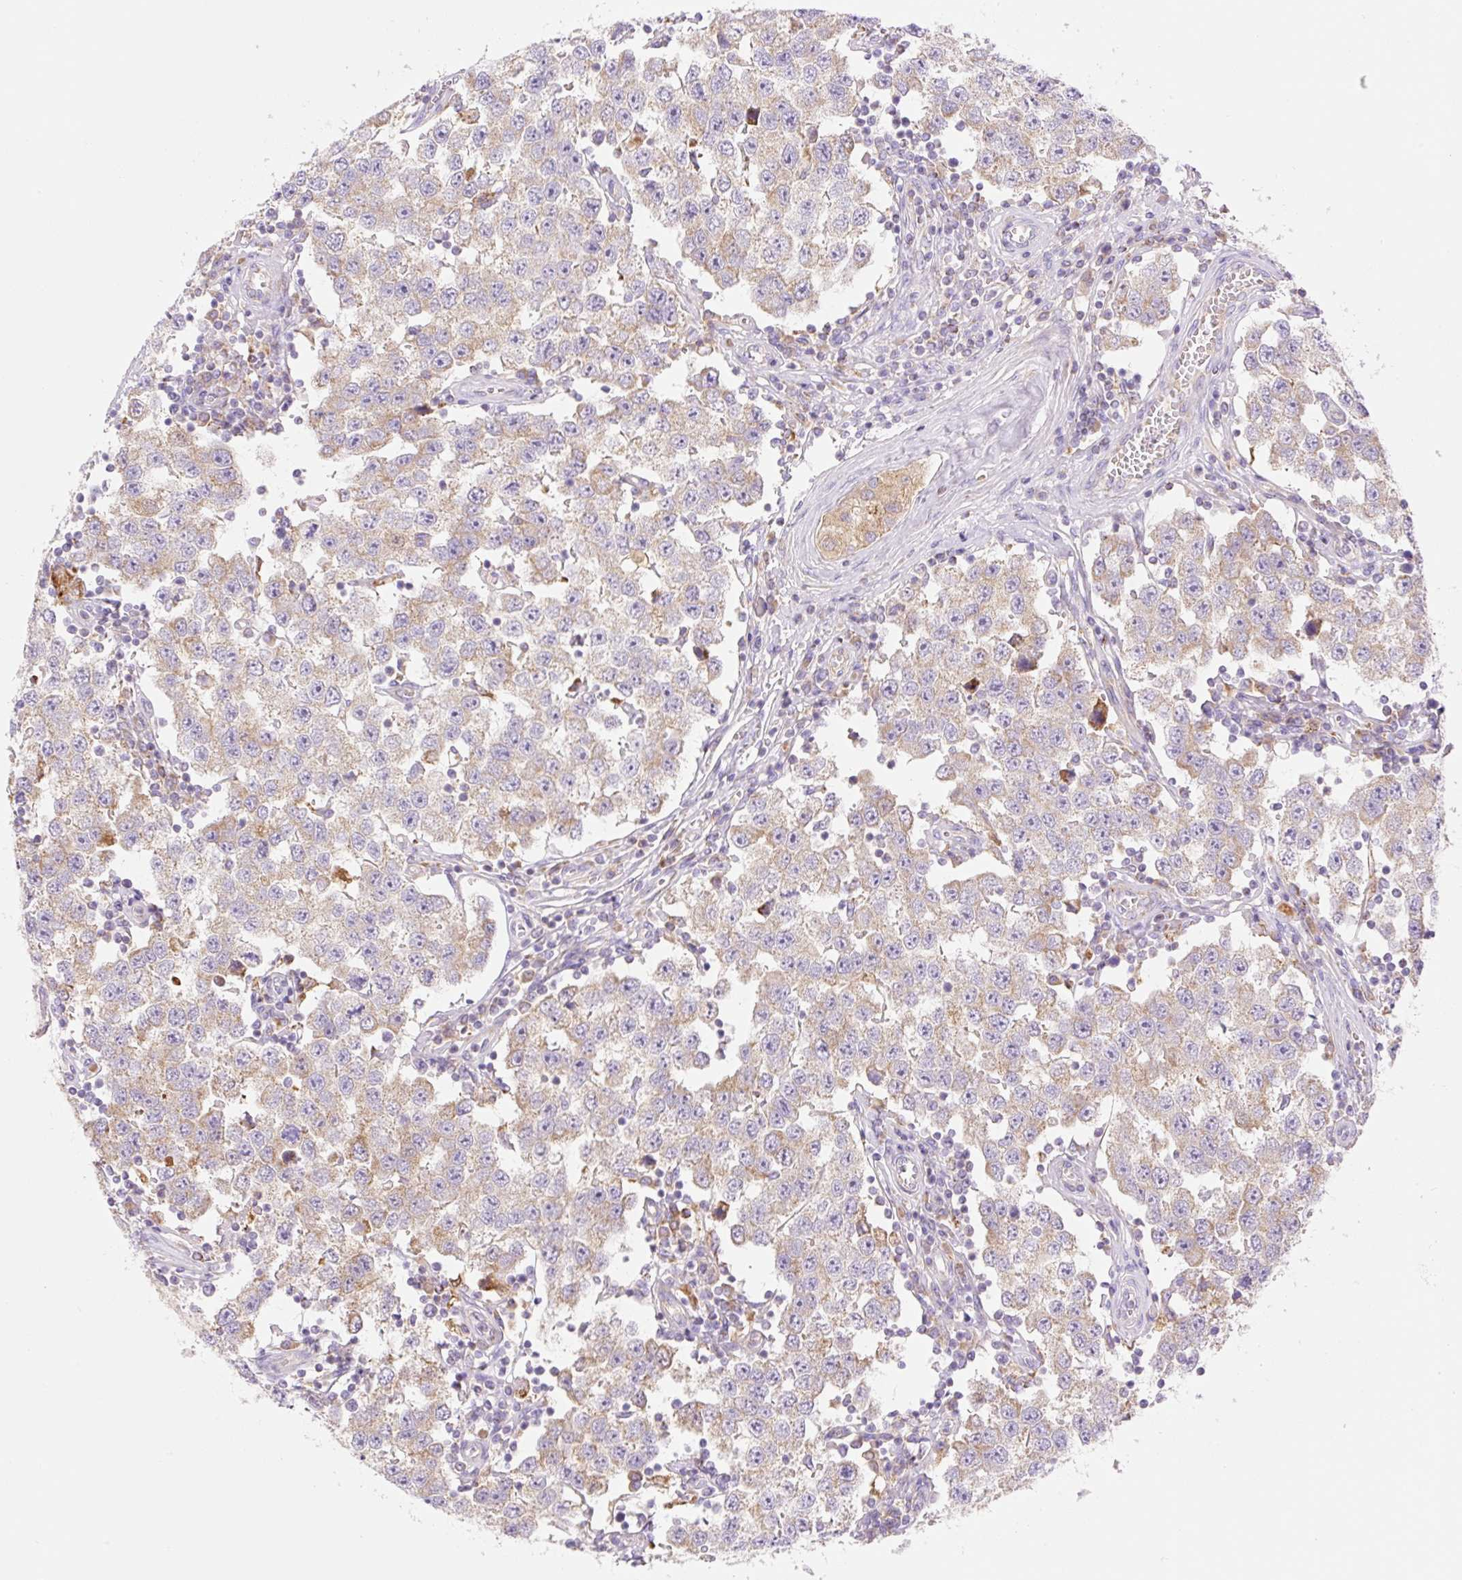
{"staining": {"intensity": "moderate", "quantity": "25%-75%", "location": "cytoplasmic/membranous"}, "tissue": "testis cancer", "cell_type": "Tumor cells", "image_type": "cancer", "snomed": [{"axis": "morphology", "description": "Seminoma, NOS"}, {"axis": "topography", "description": "Testis"}], "caption": "Immunohistochemical staining of testis cancer shows medium levels of moderate cytoplasmic/membranous protein positivity in about 25%-75% of tumor cells.", "gene": "ETNK2", "patient": {"sex": "male", "age": 34}}